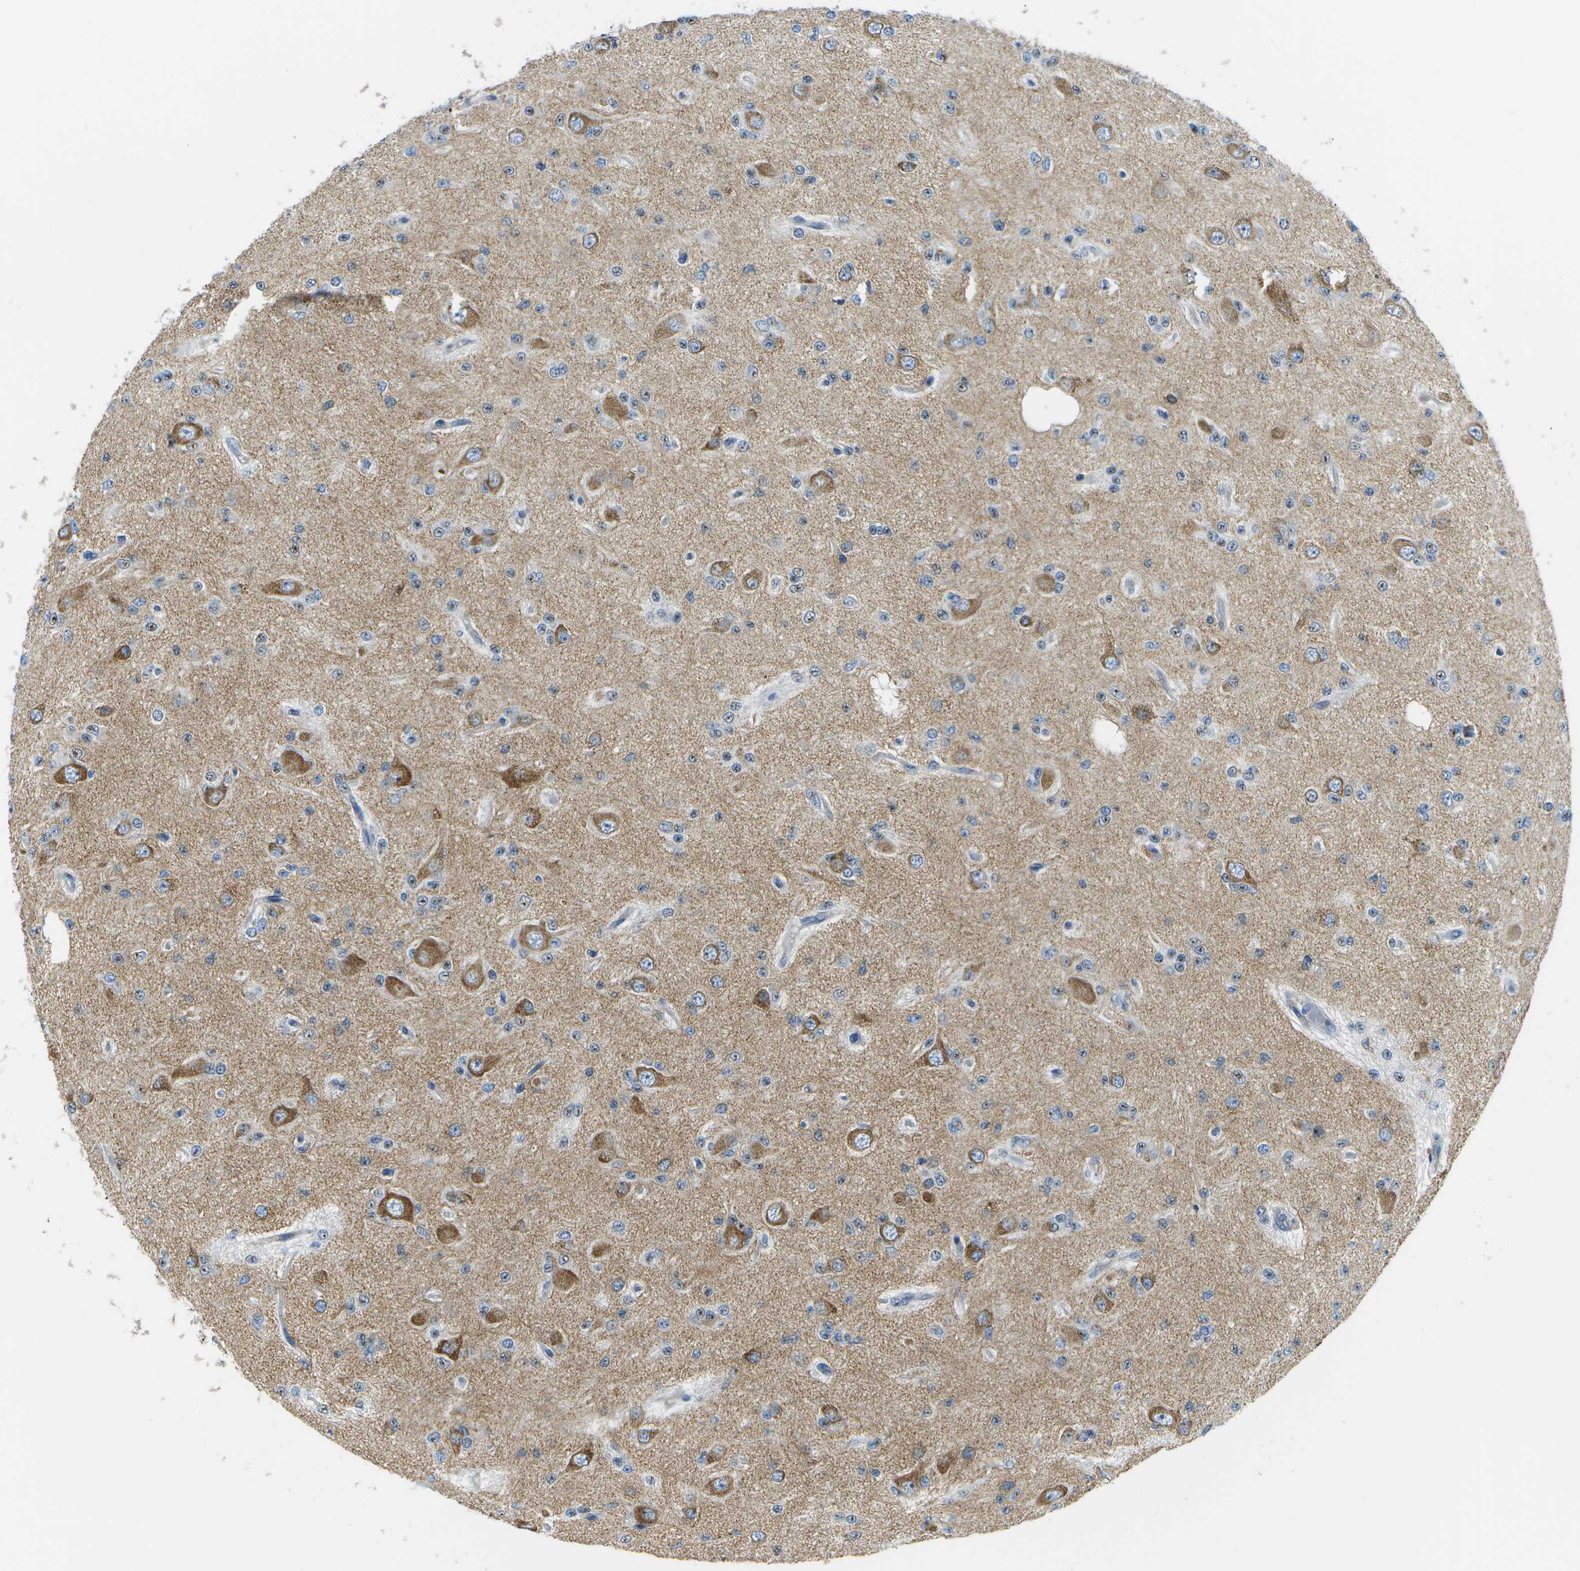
{"staining": {"intensity": "negative", "quantity": "none", "location": "none"}, "tissue": "glioma", "cell_type": "Tumor cells", "image_type": "cancer", "snomed": [{"axis": "morphology", "description": "Glioma, malignant, Low grade"}, {"axis": "topography", "description": "Brain"}], "caption": "Immunohistochemistry micrograph of low-grade glioma (malignant) stained for a protein (brown), which displays no expression in tumor cells.", "gene": "PTGIS", "patient": {"sex": "male", "age": 38}}